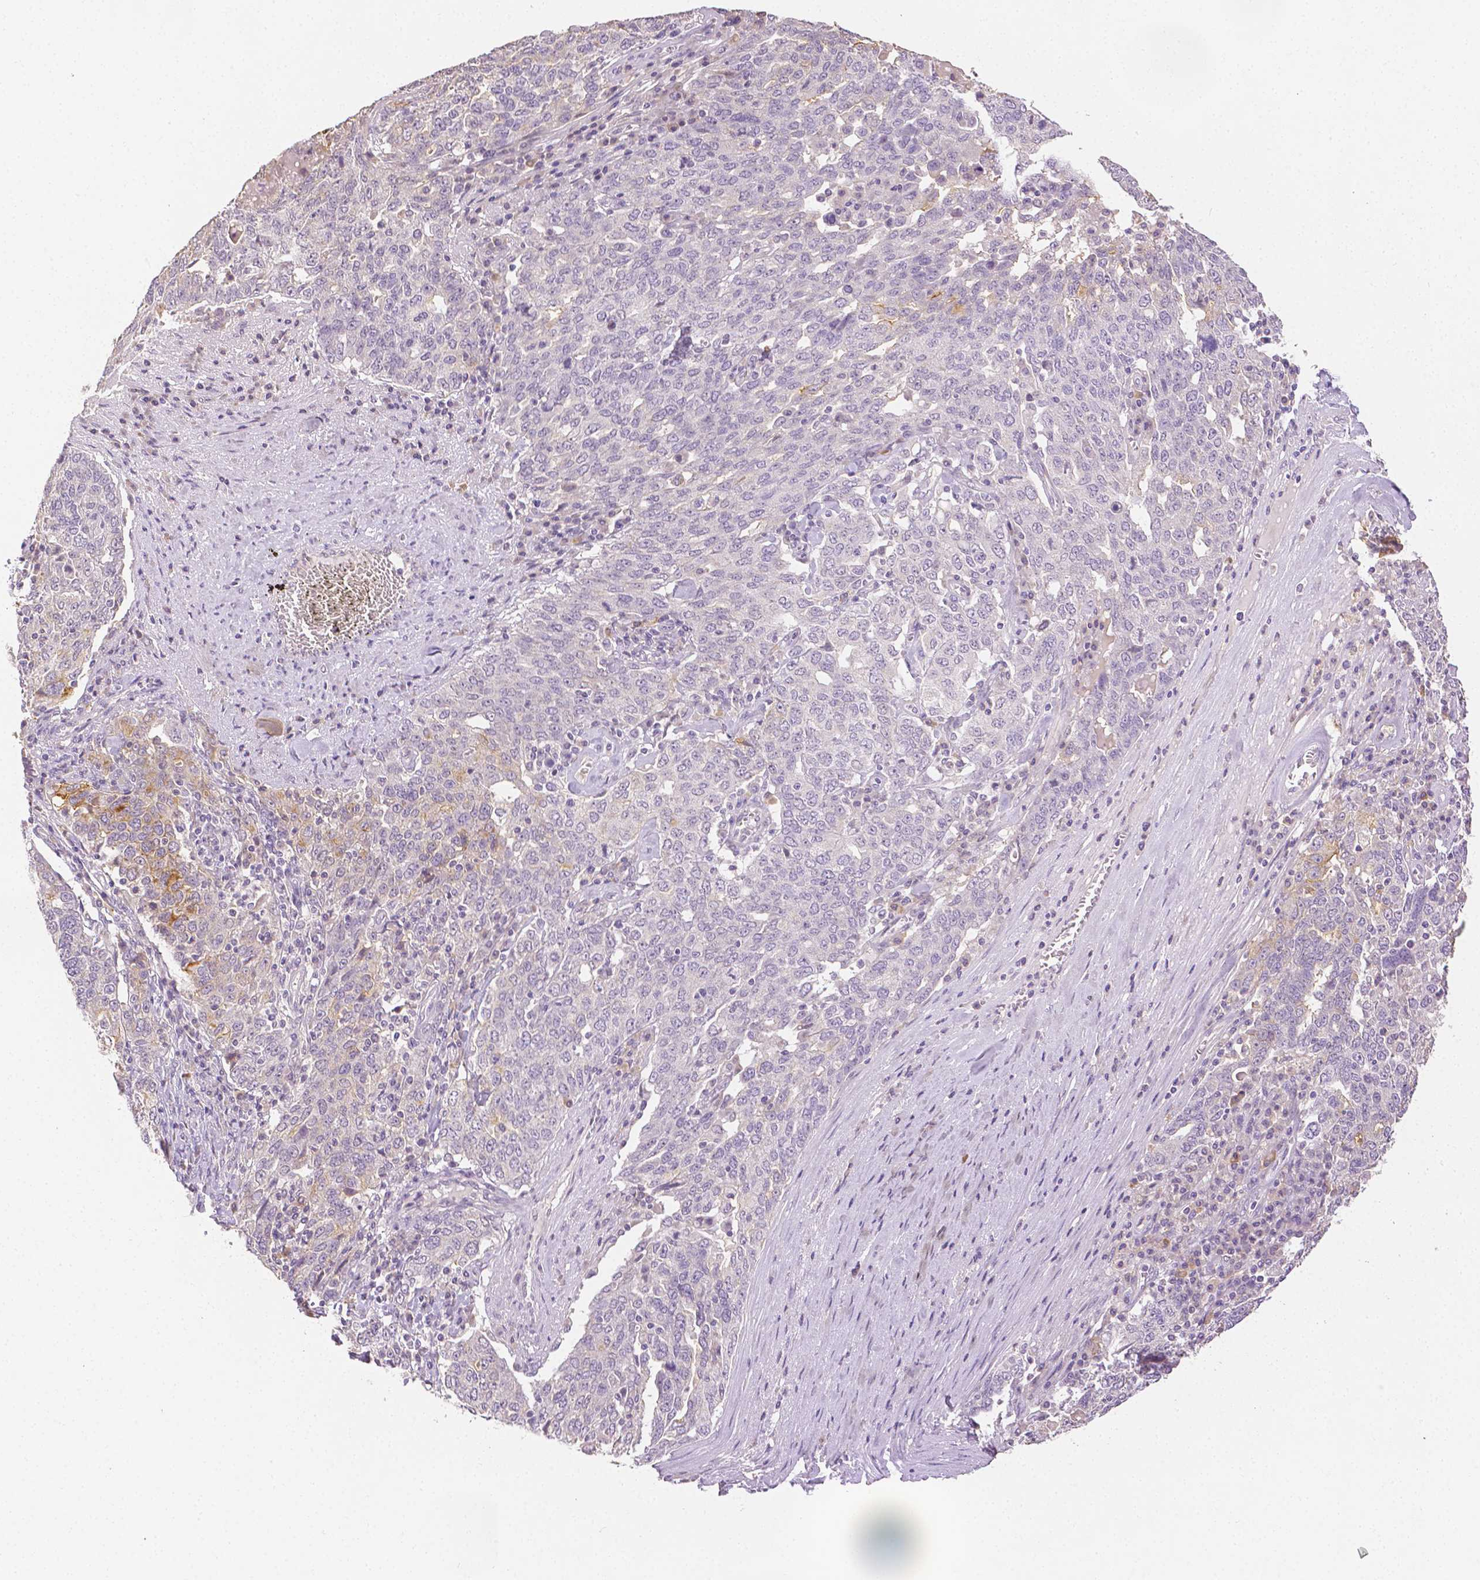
{"staining": {"intensity": "moderate", "quantity": "<25%", "location": "cytoplasmic/membranous"}, "tissue": "ovarian cancer", "cell_type": "Tumor cells", "image_type": "cancer", "snomed": [{"axis": "morphology", "description": "Carcinoma, endometroid"}, {"axis": "topography", "description": "Ovary"}], "caption": "Immunohistochemical staining of ovarian cancer (endometroid carcinoma) demonstrates moderate cytoplasmic/membranous protein positivity in about <25% of tumor cells.", "gene": "TGM1", "patient": {"sex": "female", "age": 62}}